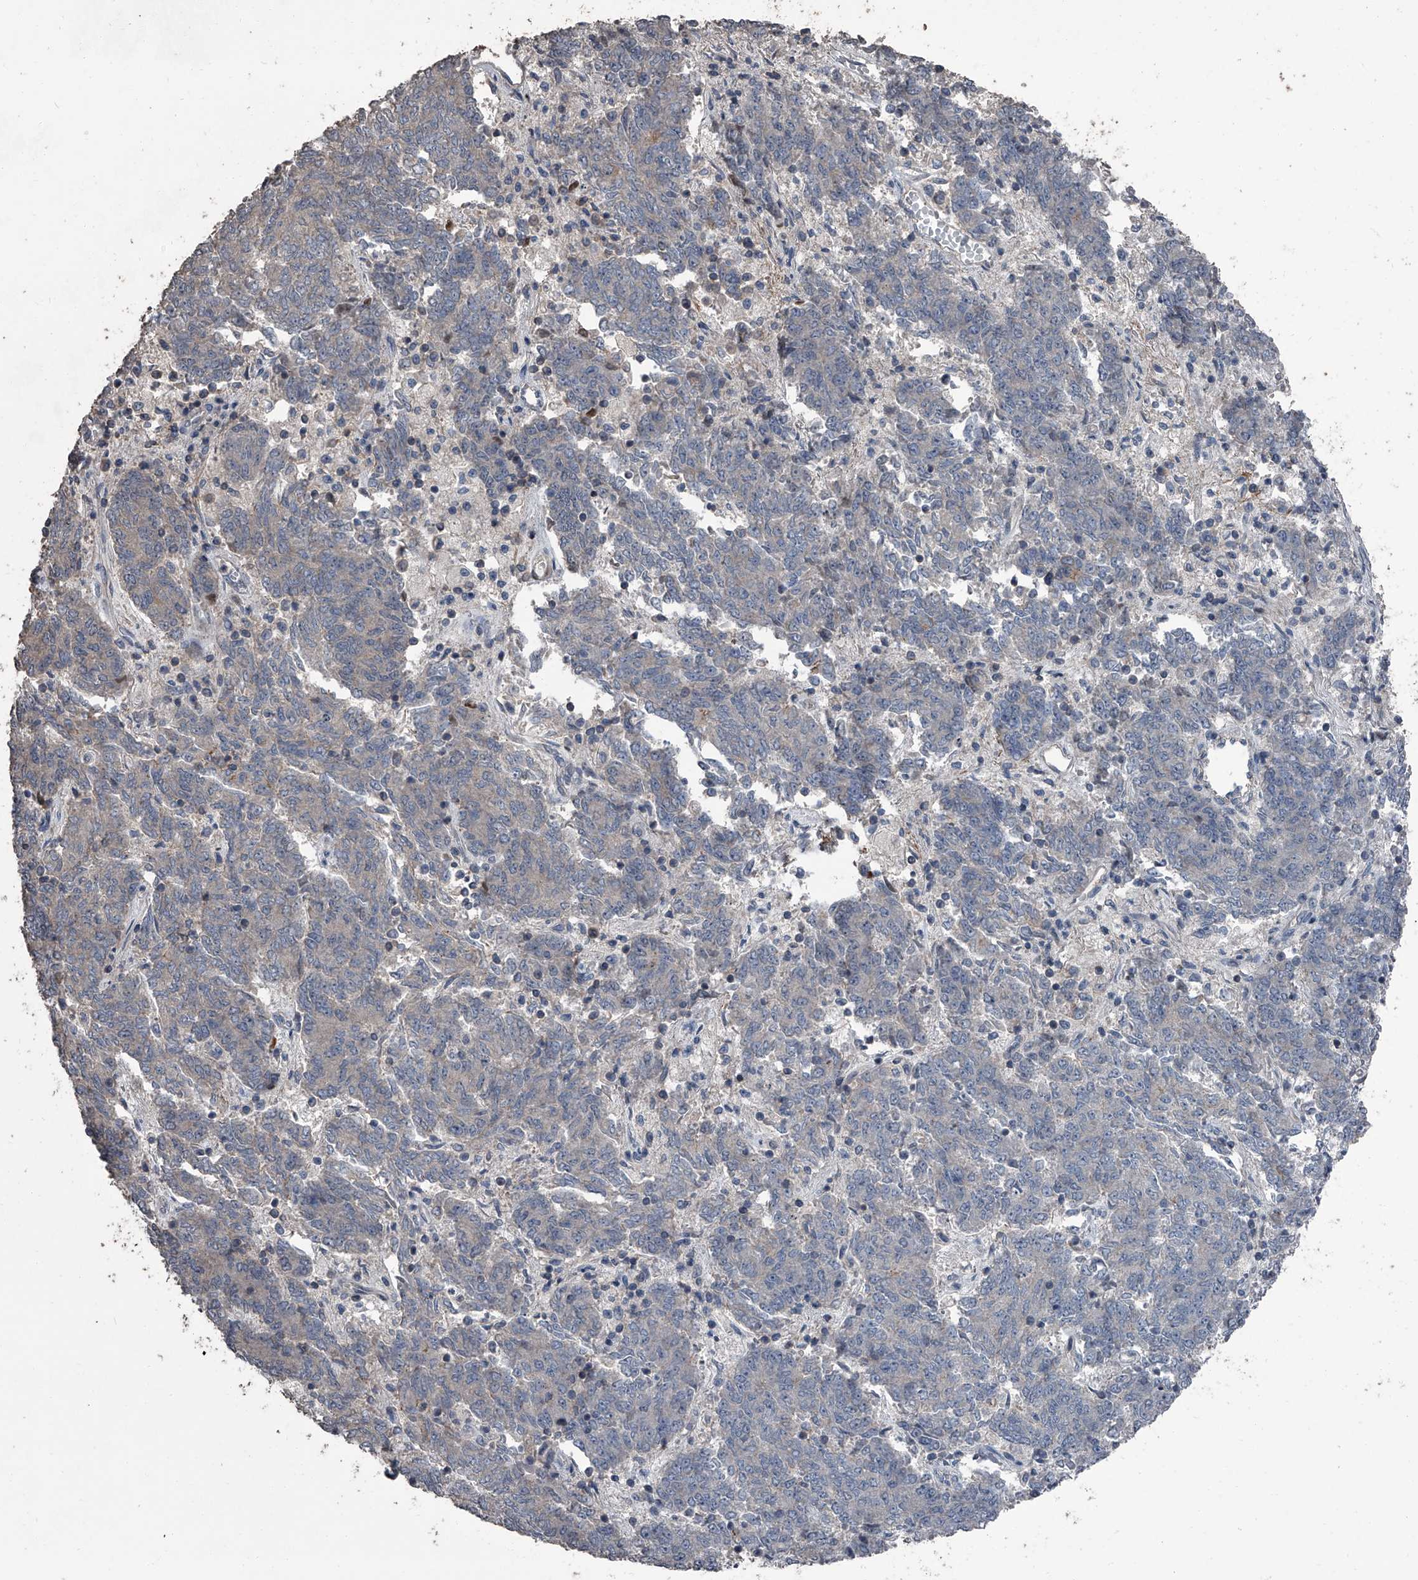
{"staining": {"intensity": "moderate", "quantity": "<25%", "location": "cytoplasmic/membranous"}, "tissue": "endometrial cancer", "cell_type": "Tumor cells", "image_type": "cancer", "snomed": [{"axis": "morphology", "description": "Adenocarcinoma, NOS"}, {"axis": "topography", "description": "Endometrium"}], "caption": "Protein staining by immunohistochemistry (IHC) reveals moderate cytoplasmic/membranous staining in about <25% of tumor cells in endometrial cancer (adenocarcinoma). The protein is shown in brown color, while the nuclei are stained blue.", "gene": "OARD1", "patient": {"sex": "female", "age": 80}}